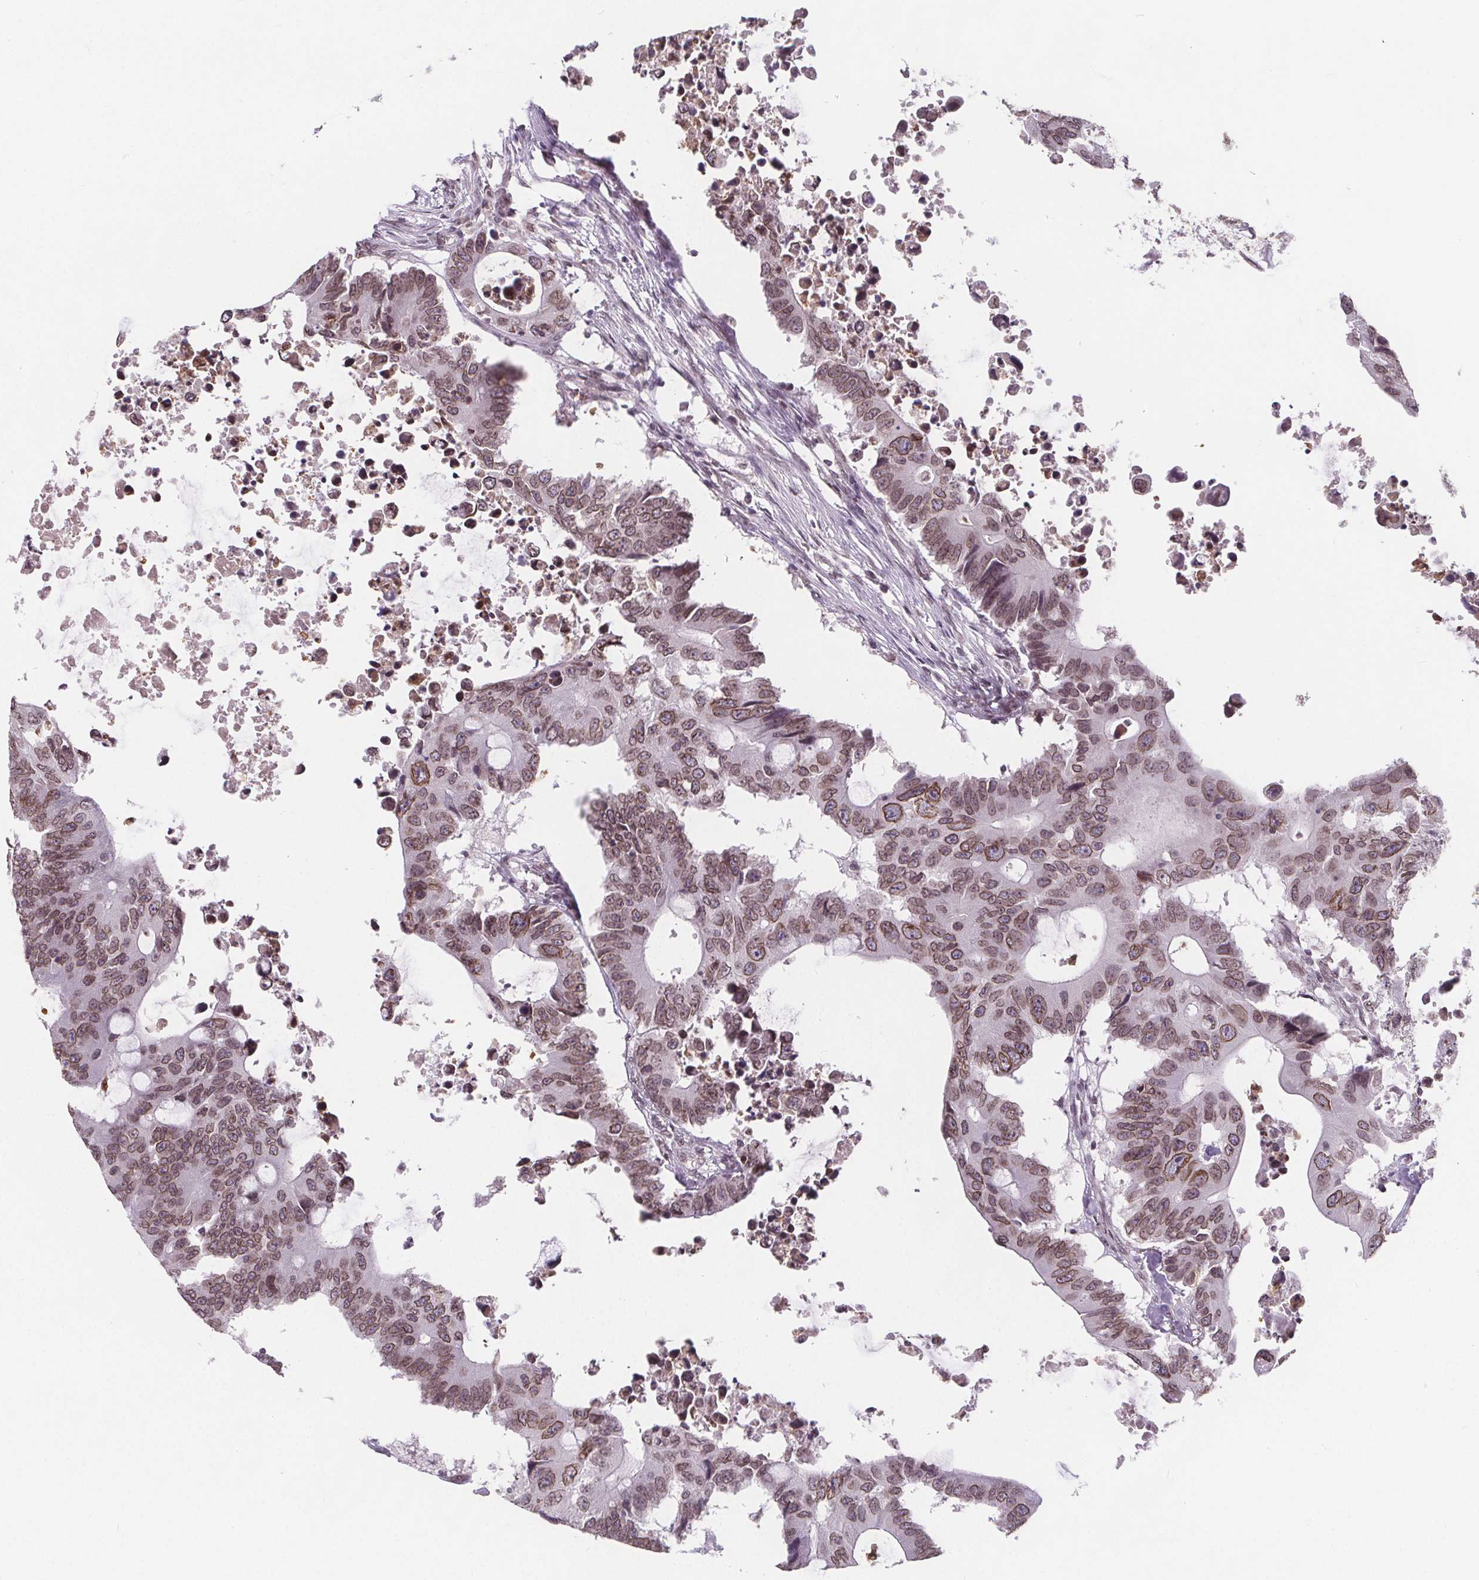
{"staining": {"intensity": "moderate", "quantity": ">75%", "location": "cytoplasmic/membranous,nuclear"}, "tissue": "colorectal cancer", "cell_type": "Tumor cells", "image_type": "cancer", "snomed": [{"axis": "morphology", "description": "Adenocarcinoma, NOS"}, {"axis": "topography", "description": "Colon"}], "caption": "High-power microscopy captured an immunohistochemistry micrograph of colorectal cancer (adenocarcinoma), revealing moderate cytoplasmic/membranous and nuclear staining in approximately >75% of tumor cells.", "gene": "TTC39C", "patient": {"sex": "female", "age": 48}}